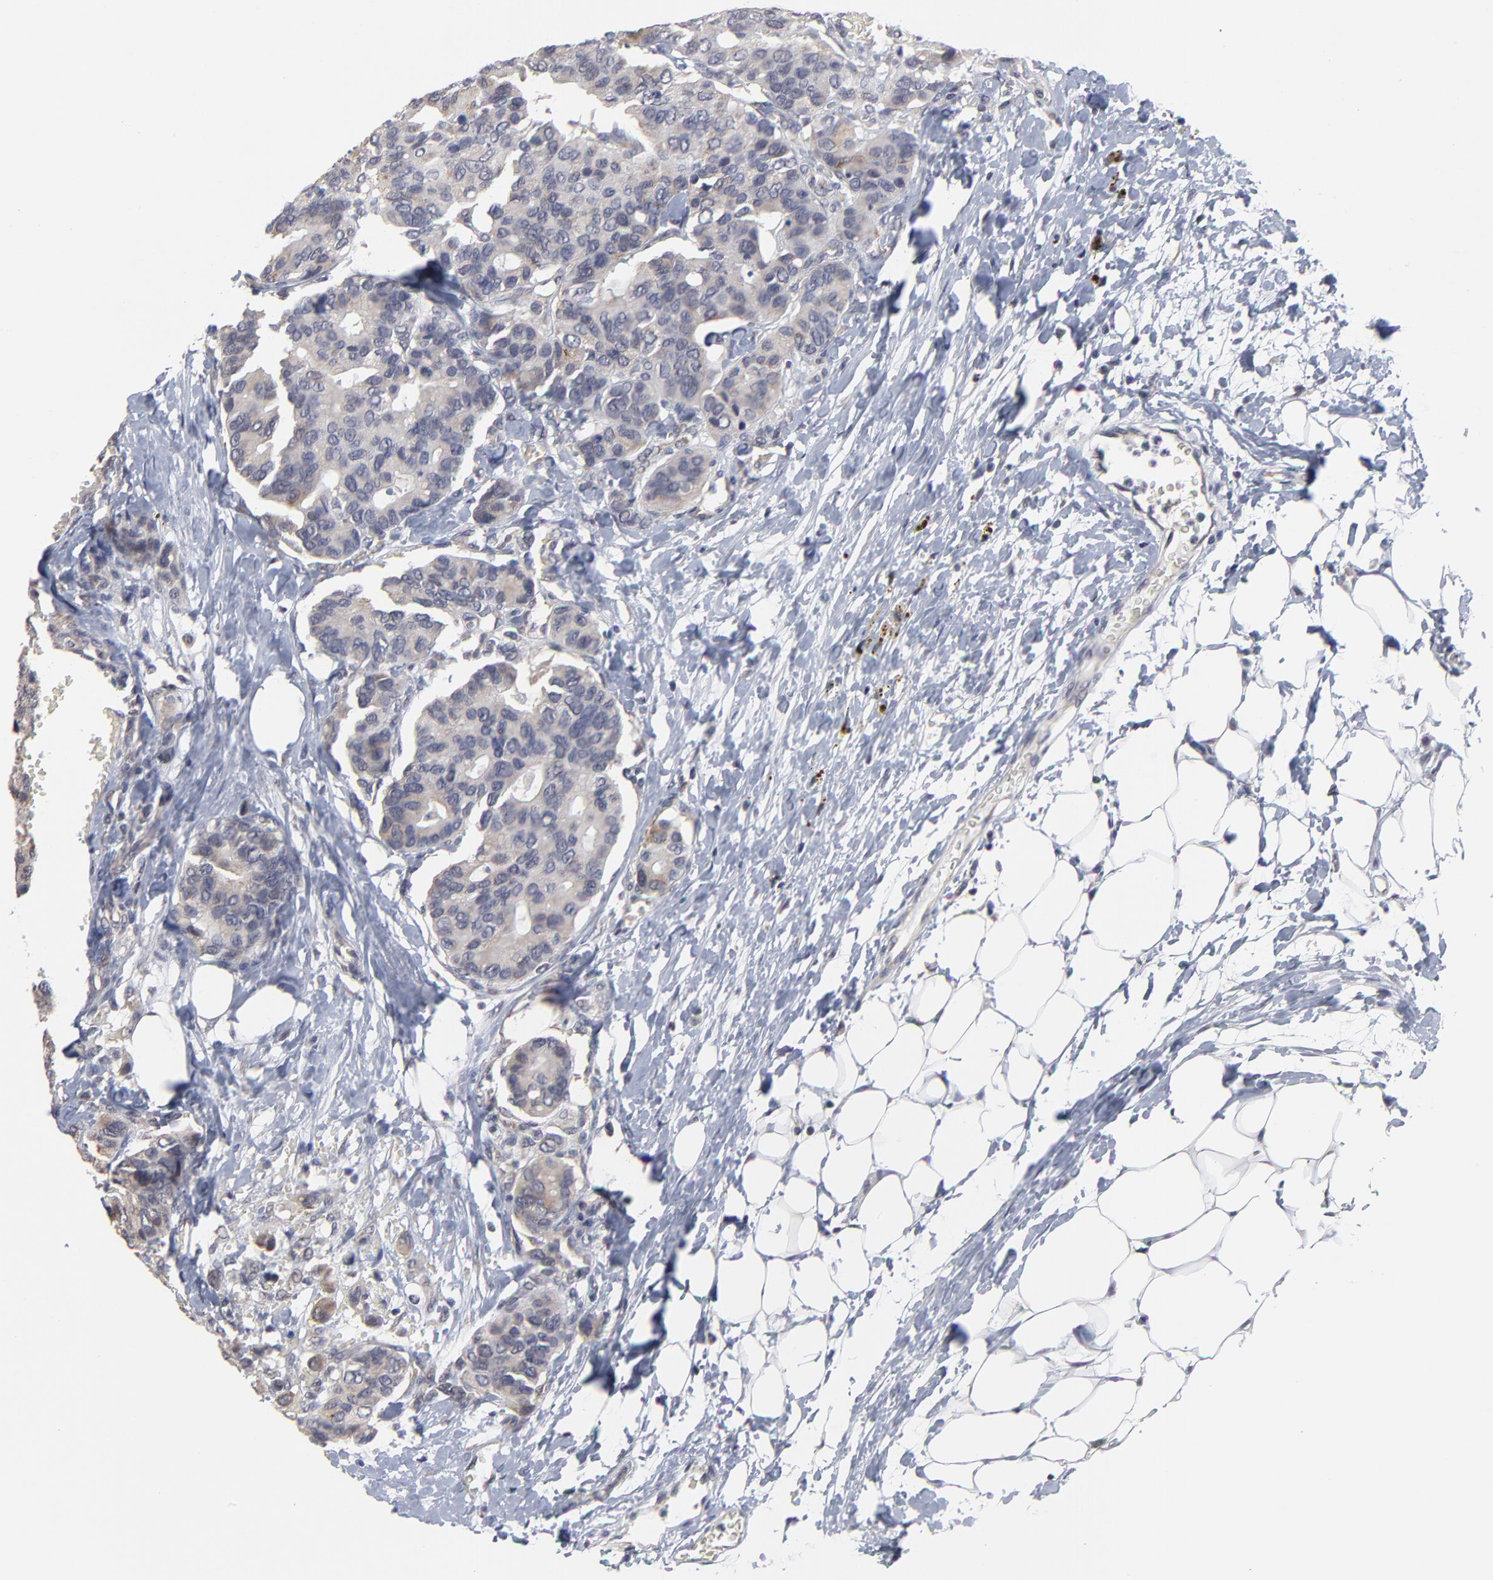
{"staining": {"intensity": "weak", "quantity": "25%-75%", "location": "cytoplasmic/membranous"}, "tissue": "breast cancer", "cell_type": "Tumor cells", "image_type": "cancer", "snomed": [{"axis": "morphology", "description": "Duct carcinoma"}, {"axis": "topography", "description": "Breast"}], "caption": "This image shows immunohistochemistry (IHC) staining of infiltrating ductal carcinoma (breast), with low weak cytoplasmic/membranous expression in approximately 25%-75% of tumor cells.", "gene": "MAGEA10", "patient": {"sex": "female", "age": 69}}